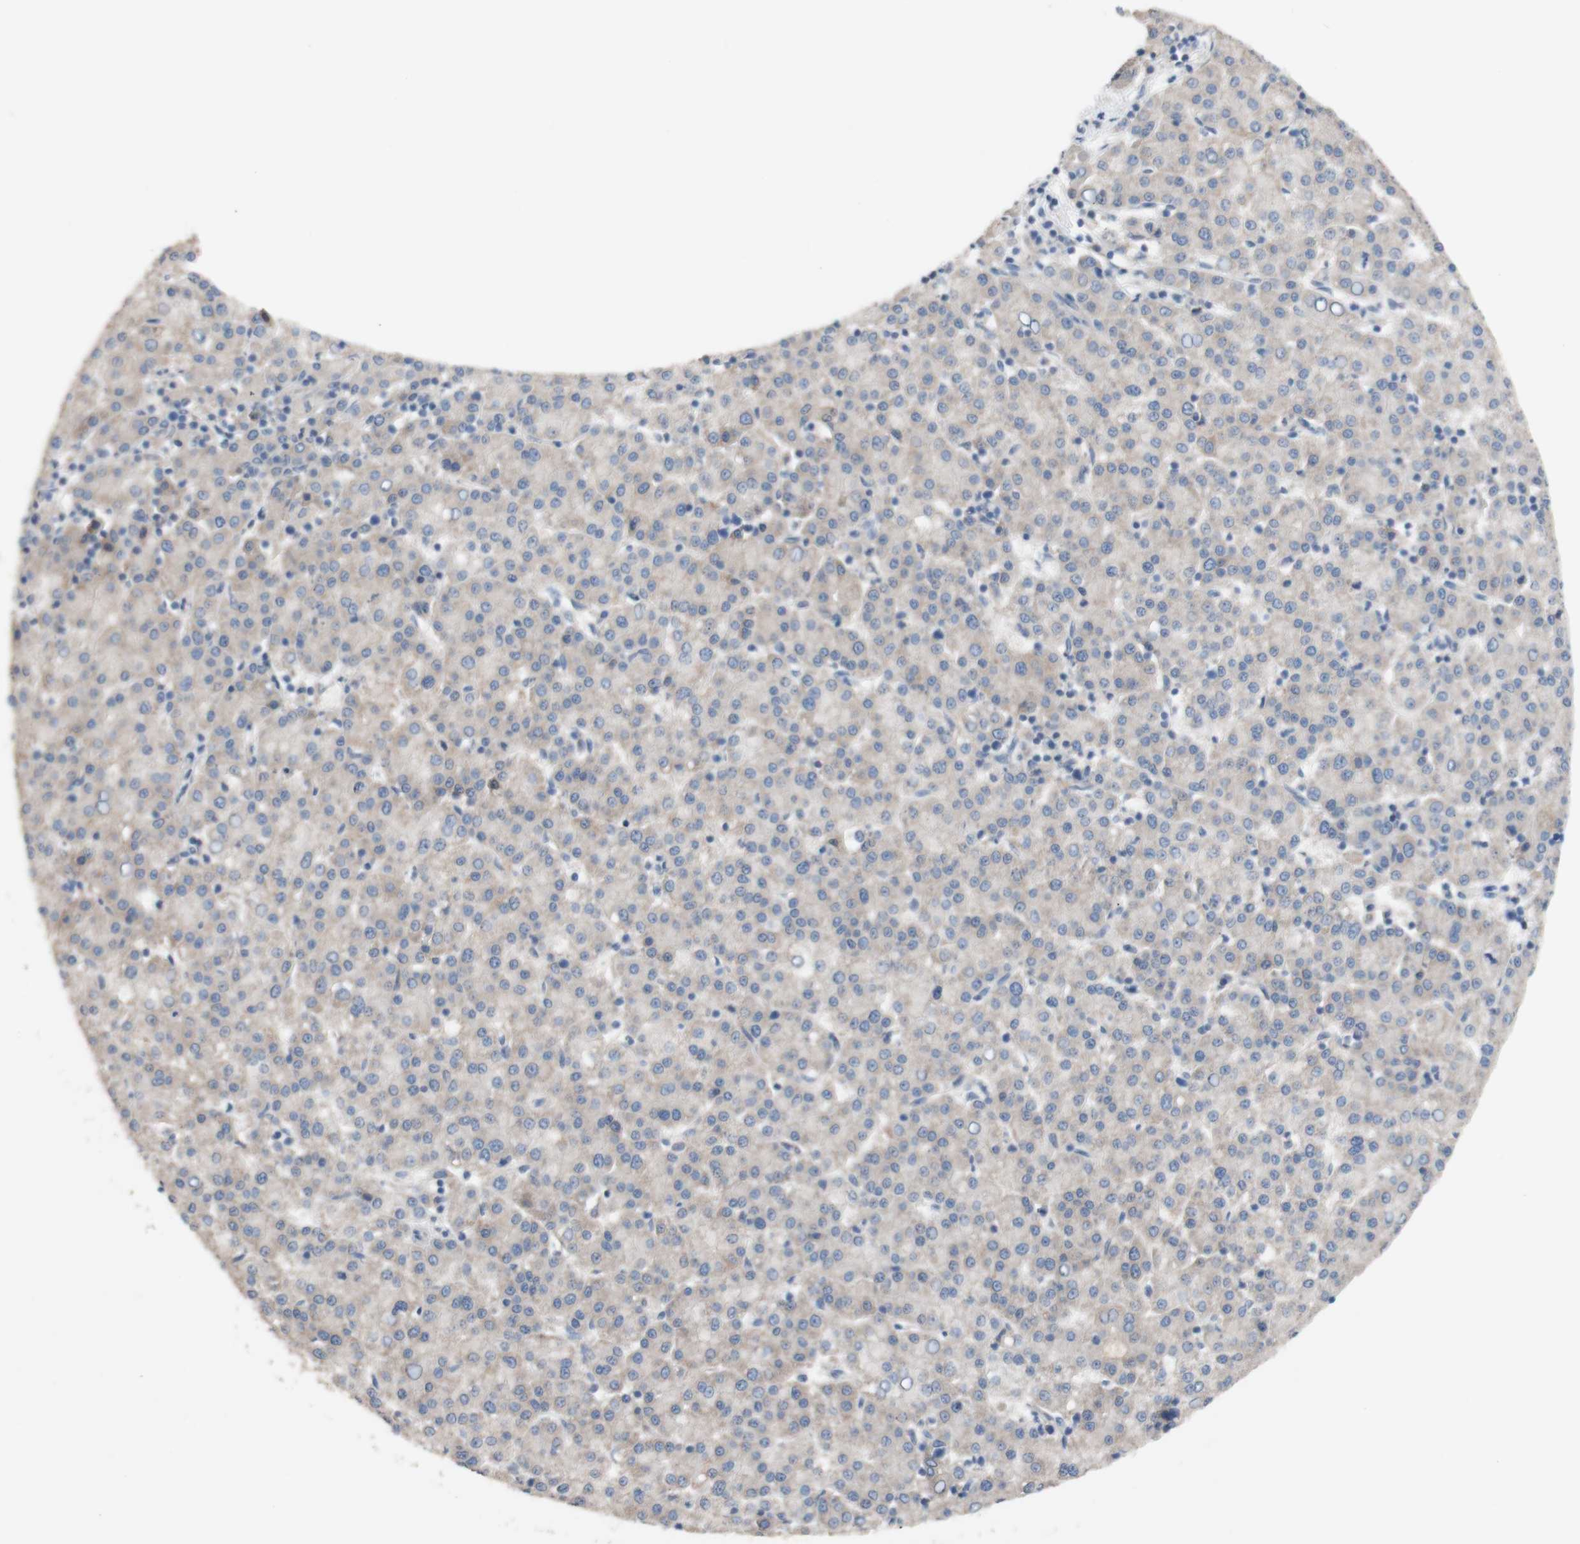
{"staining": {"intensity": "negative", "quantity": "none", "location": "none"}, "tissue": "liver cancer", "cell_type": "Tumor cells", "image_type": "cancer", "snomed": [{"axis": "morphology", "description": "Carcinoma, Hepatocellular, NOS"}, {"axis": "topography", "description": "Liver"}], "caption": "Tumor cells are negative for brown protein staining in liver cancer.", "gene": "PEX2", "patient": {"sex": "female", "age": 58}}